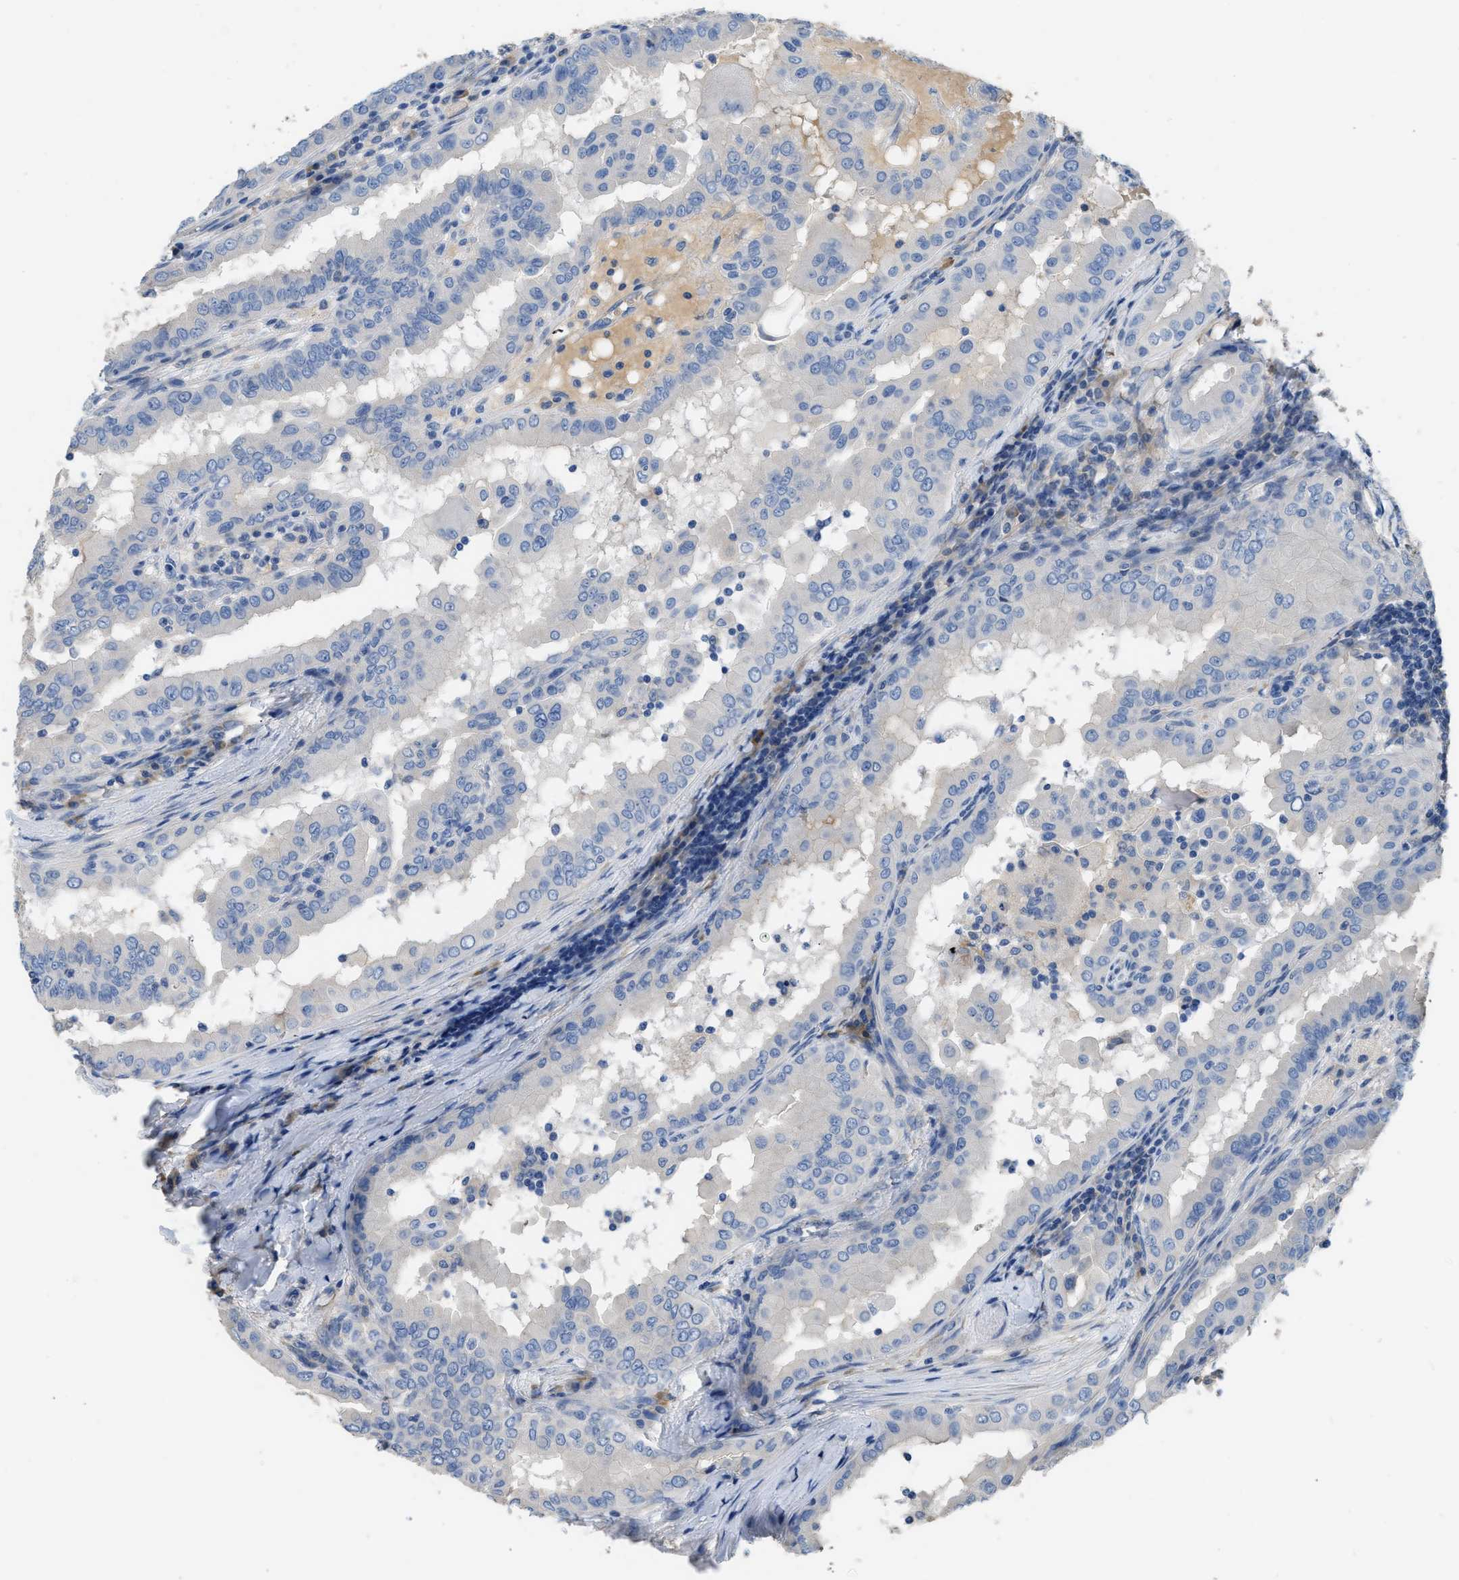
{"staining": {"intensity": "negative", "quantity": "none", "location": "none"}, "tissue": "thyroid cancer", "cell_type": "Tumor cells", "image_type": "cancer", "snomed": [{"axis": "morphology", "description": "Papillary adenocarcinoma, NOS"}, {"axis": "topography", "description": "Thyroid gland"}], "caption": "IHC of human thyroid cancer (papillary adenocarcinoma) reveals no expression in tumor cells.", "gene": "C1S", "patient": {"sex": "male", "age": 33}}